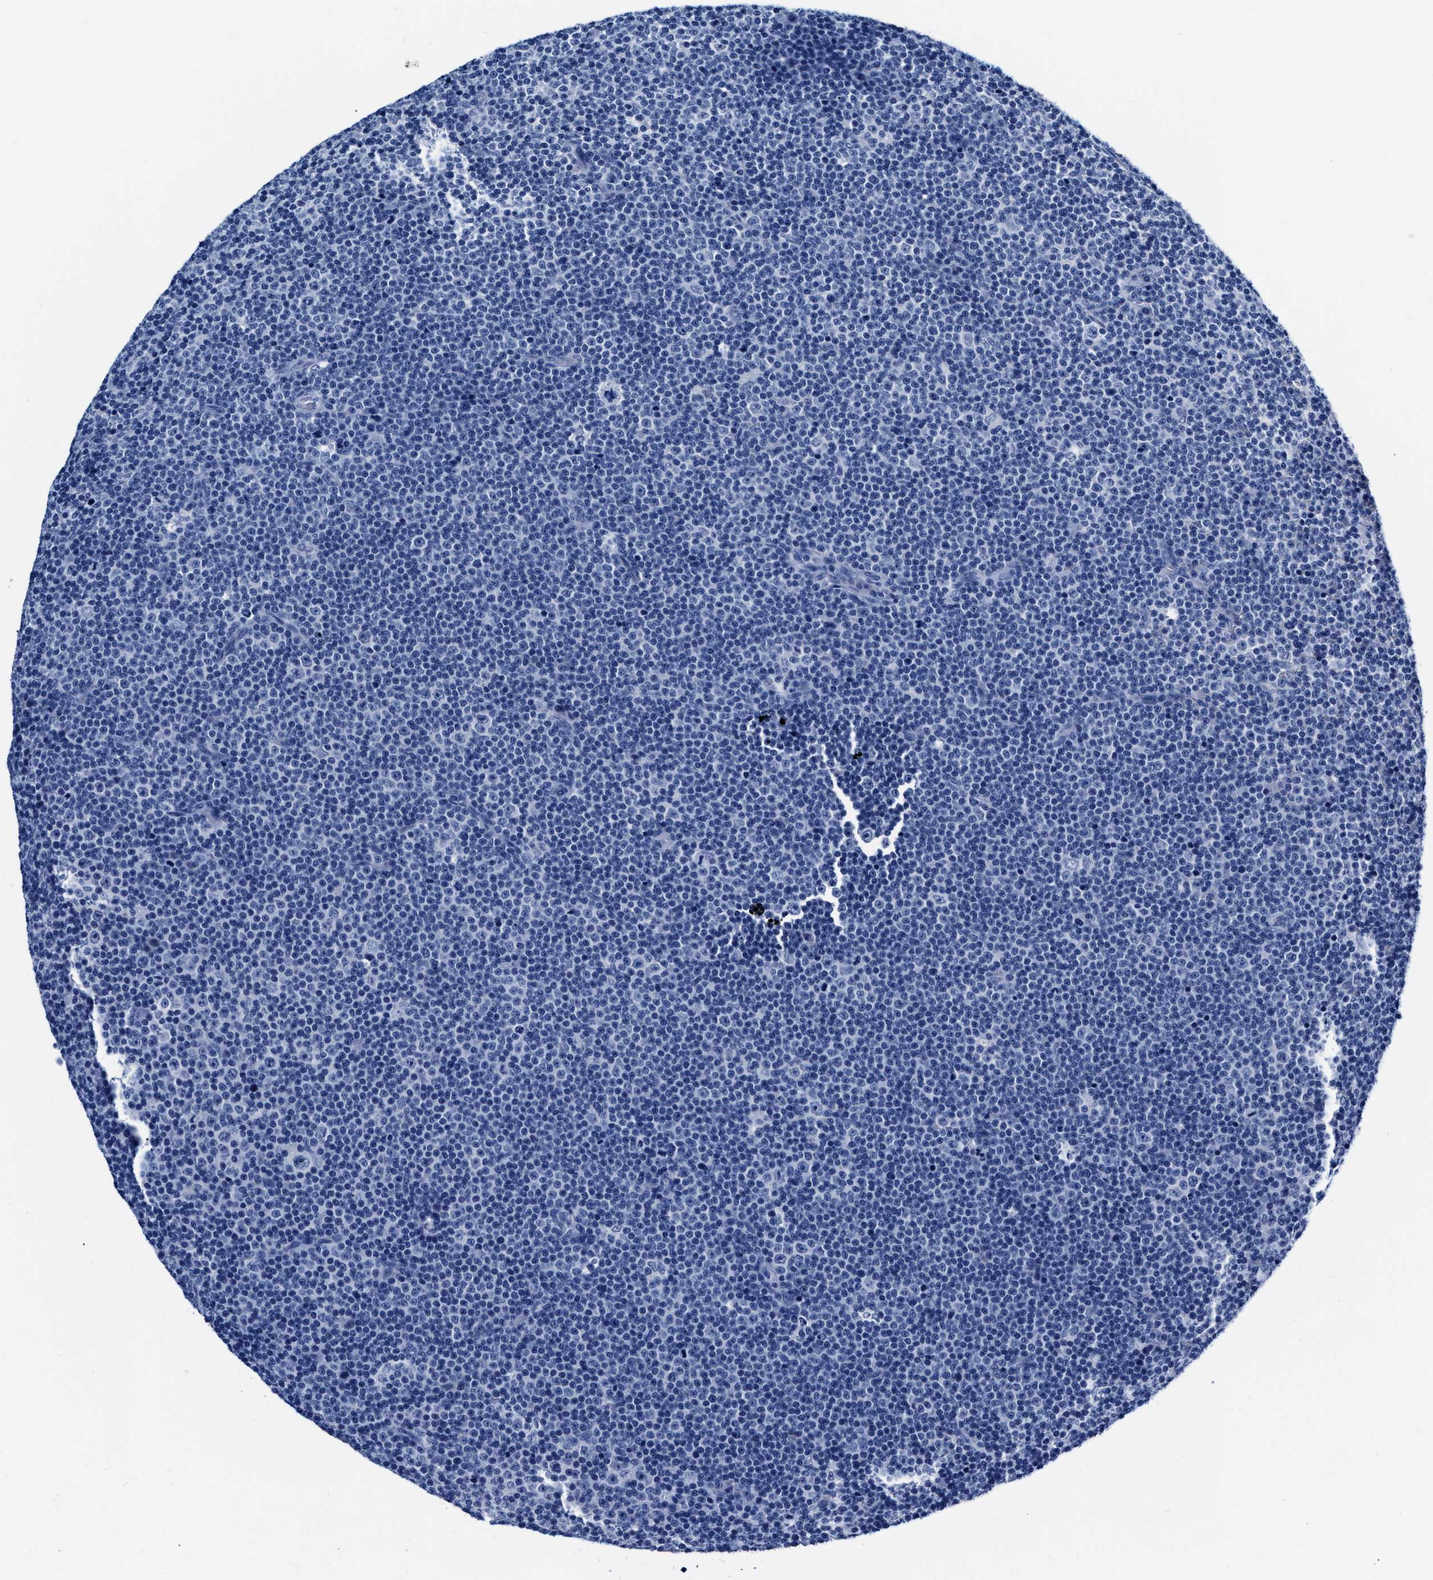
{"staining": {"intensity": "negative", "quantity": "none", "location": "none"}, "tissue": "lymphoma", "cell_type": "Tumor cells", "image_type": "cancer", "snomed": [{"axis": "morphology", "description": "Malignant lymphoma, non-Hodgkin's type, Low grade"}, {"axis": "topography", "description": "Lymph node"}], "caption": "Tumor cells are negative for protein expression in human lymphoma.", "gene": "CER1", "patient": {"sex": "female", "age": 67}}